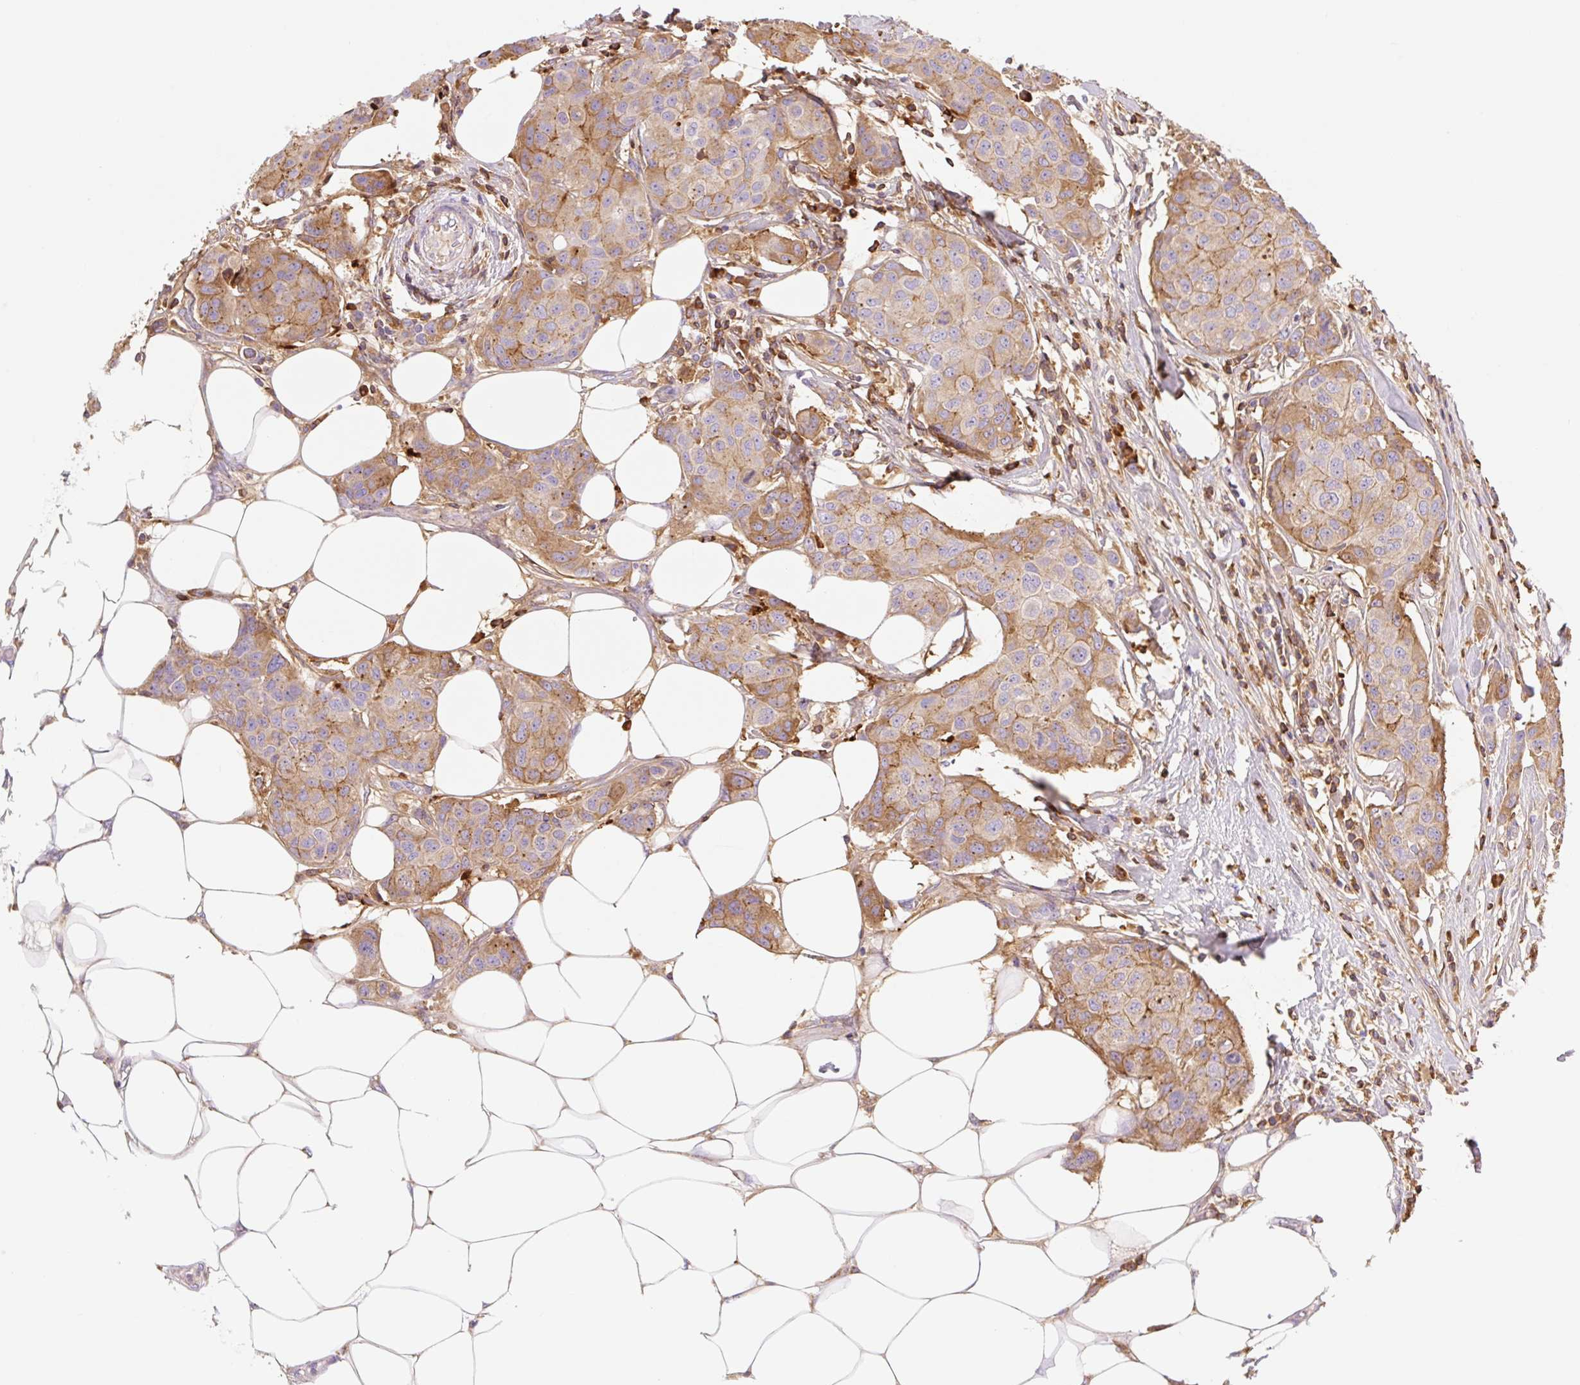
{"staining": {"intensity": "moderate", "quantity": ">75%", "location": "cytoplasmic/membranous"}, "tissue": "breast cancer", "cell_type": "Tumor cells", "image_type": "cancer", "snomed": [{"axis": "morphology", "description": "Duct carcinoma"}, {"axis": "topography", "description": "Breast"}, {"axis": "topography", "description": "Lymph node"}], "caption": "Invasive ductal carcinoma (breast) stained with a protein marker demonstrates moderate staining in tumor cells.", "gene": "CLEC3A", "patient": {"sex": "female", "age": 80}}